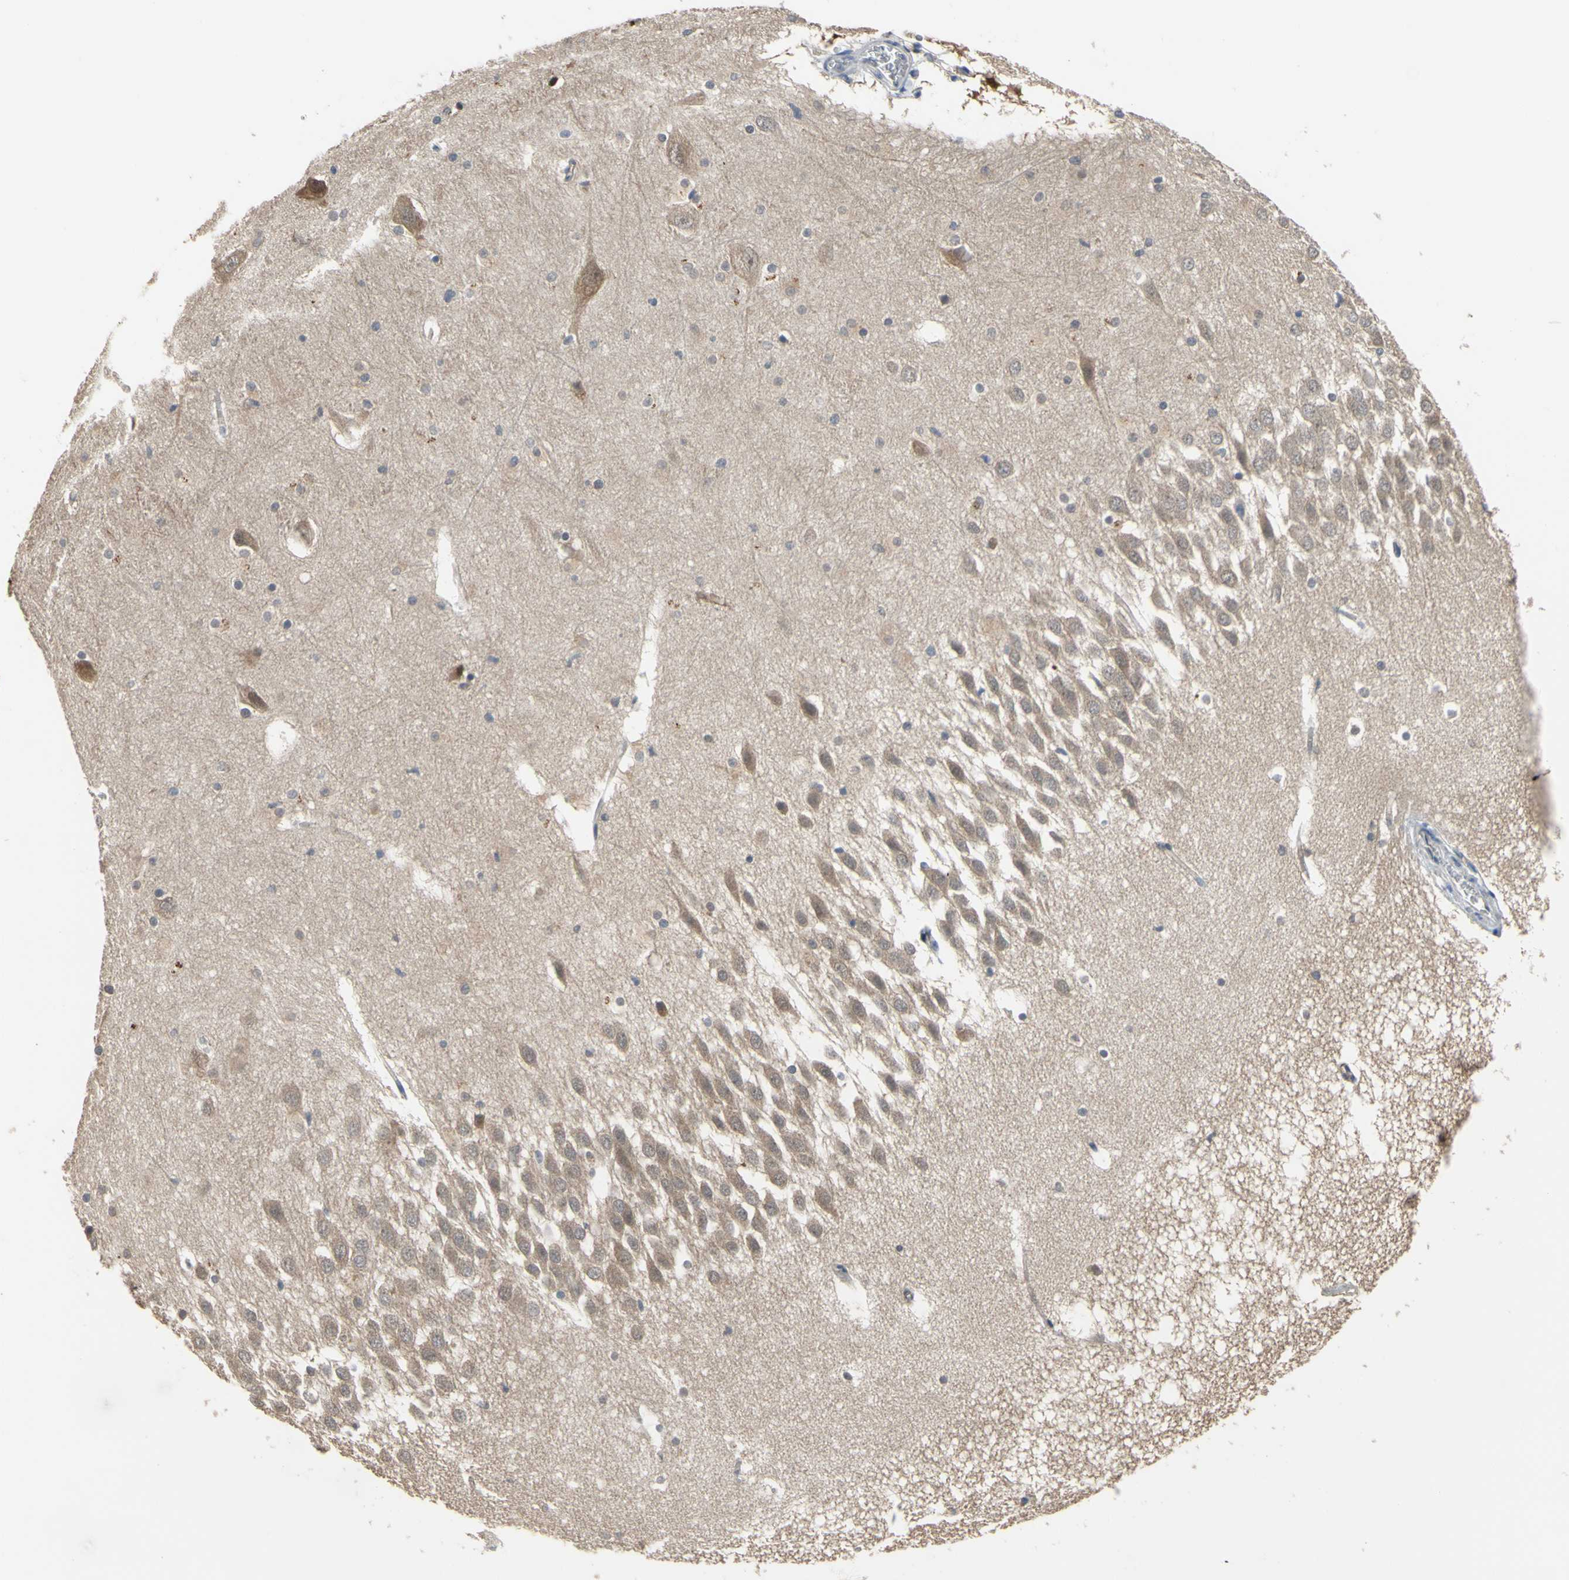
{"staining": {"intensity": "weak", "quantity": "<25%", "location": "cytoplasmic/membranous"}, "tissue": "hippocampus", "cell_type": "Glial cells", "image_type": "normal", "snomed": [{"axis": "morphology", "description": "Normal tissue, NOS"}, {"axis": "topography", "description": "Hippocampus"}], "caption": "An immunohistochemistry (IHC) micrograph of normal hippocampus is shown. There is no staining in glial cells of hippocampus.", "gene": "HSPA4", "patient": {"sex": "male", "age": 45}}